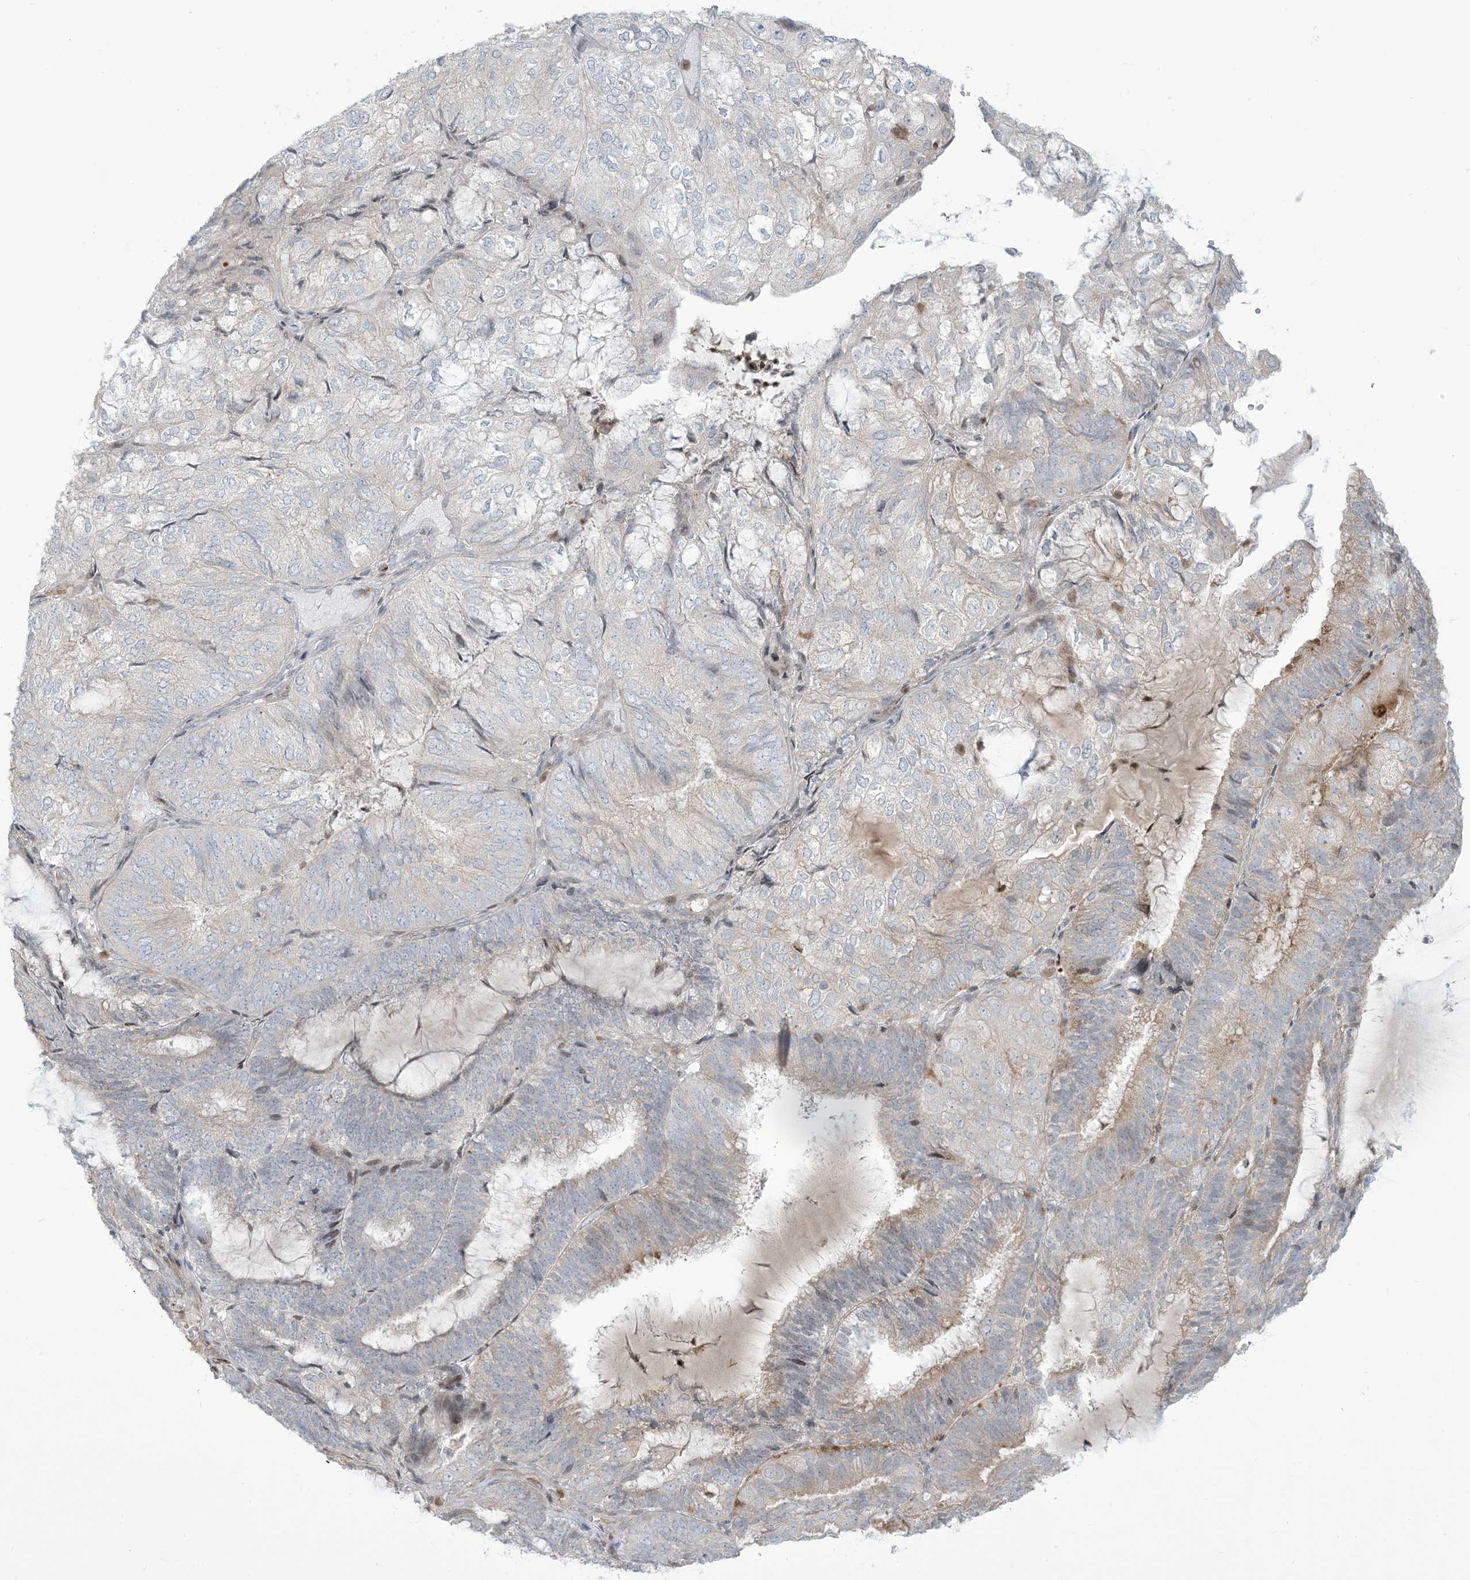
{"staining": {"intensity": "negative", "quantity": "none", "location": "none"}, "tissue": "endometrial cancer", "cell_type": "Tumor cells", "image_type": "cancer", "snomed": [{"axis": "morphology", "description": "Adenocarcinoma, NOS"}, {"axis": "topography", "description": "Endometrium"}], "caption": "Immunohistochemistry histopathology image of neoplastic tissue: endometrial adenocarcinoma stained with DAB demonstrates no significant protein staining in tumor cells. (Stains: DAB immunohistochemistry (IHC) with hematoxylin counter stain, Microscopy: brightfield microscopy at high magnification).", "gene": "AFTPH", "patient": {"sex": "female", "age": 81}}